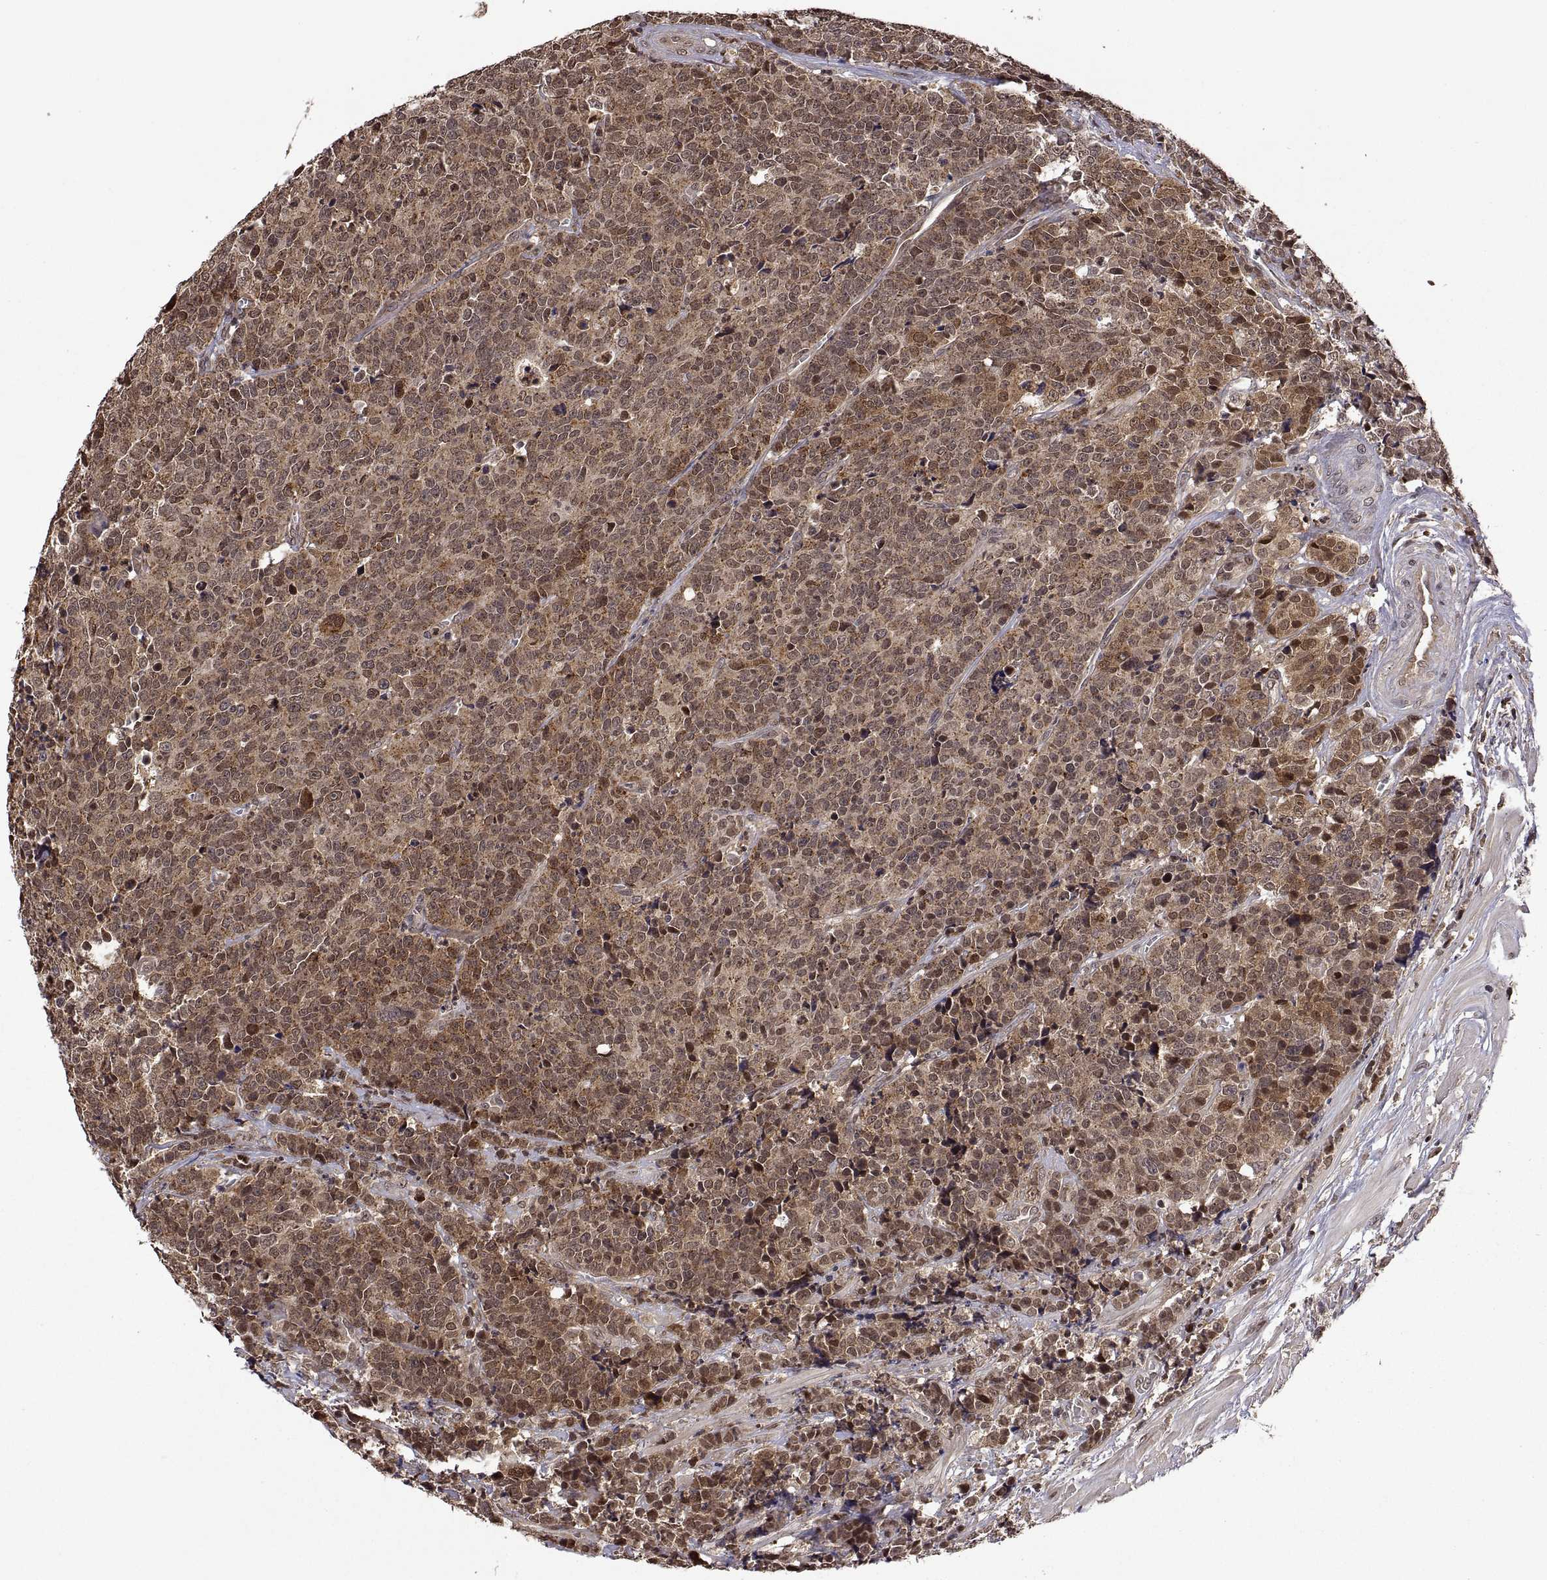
{"staining": {"intensity": "moderate", "quantity": "25%-75%", "location": "cytoplasmic/membranous"}, "tissue": "prostate cancer", "cell_type": "Tumor cells", "image_type": "cancer", "snomed": [{"axis": "morphology", "description": "Adenocarcinoma, NOS"}, {"axis": "topography", "description": "Prostate"}], "caption": "Immunohistochemical staining of prostate cancer (adenocarcinoma) exhibits moderate cytoplasmic/membranous protein positivity in about 25%-75% of tumor cells.", "gene": "ZNRF2", "patient": {"sex": "male", "age": 67}}